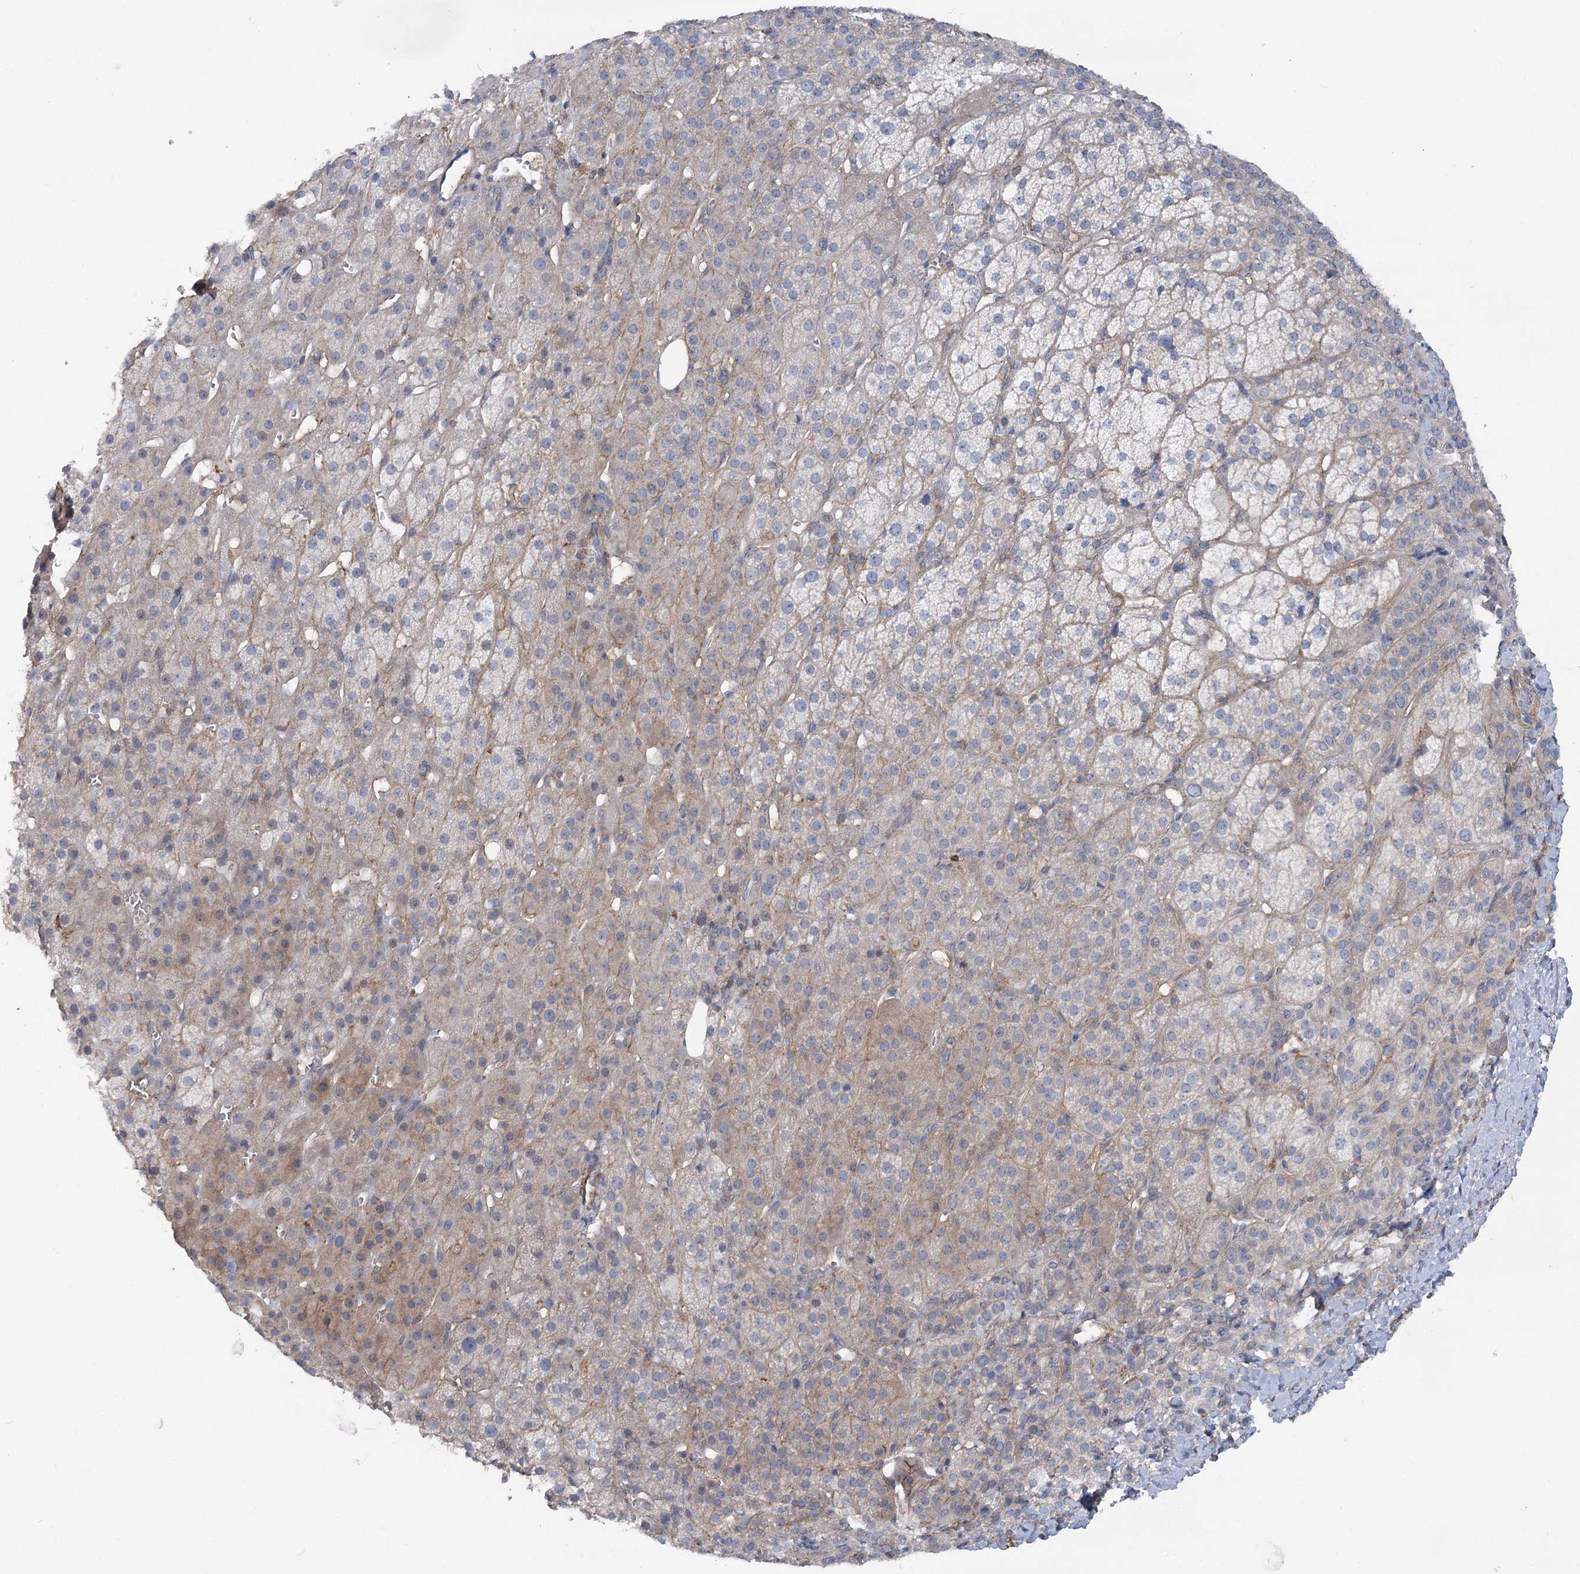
{"staining": {"intensity": "weak", "quantity": "<25%", "location": "cytoplasmic/membranous"}, "tissue": "adrenal gland", "cell_type": "Glandular cells", "image_type": "normal", "snomed": [{"axis": "morphology", "description": "Normal tissue, NOS"}, {"axis": "topography", "description": "Adrenal gland"}], "caption": "Immunohistochemistry histopathology image of benign adrenal gland: human adrenal gland stained with DAB (3,3'-diaminobenzidine) reveals no significant protein expression in glandular cells. The staining is performed using DAB brown chromogen with nuclei counter-stained in using hematoxylin.", "gene": "LARP1B", "patient": {"sex": "female", "age": 57}}